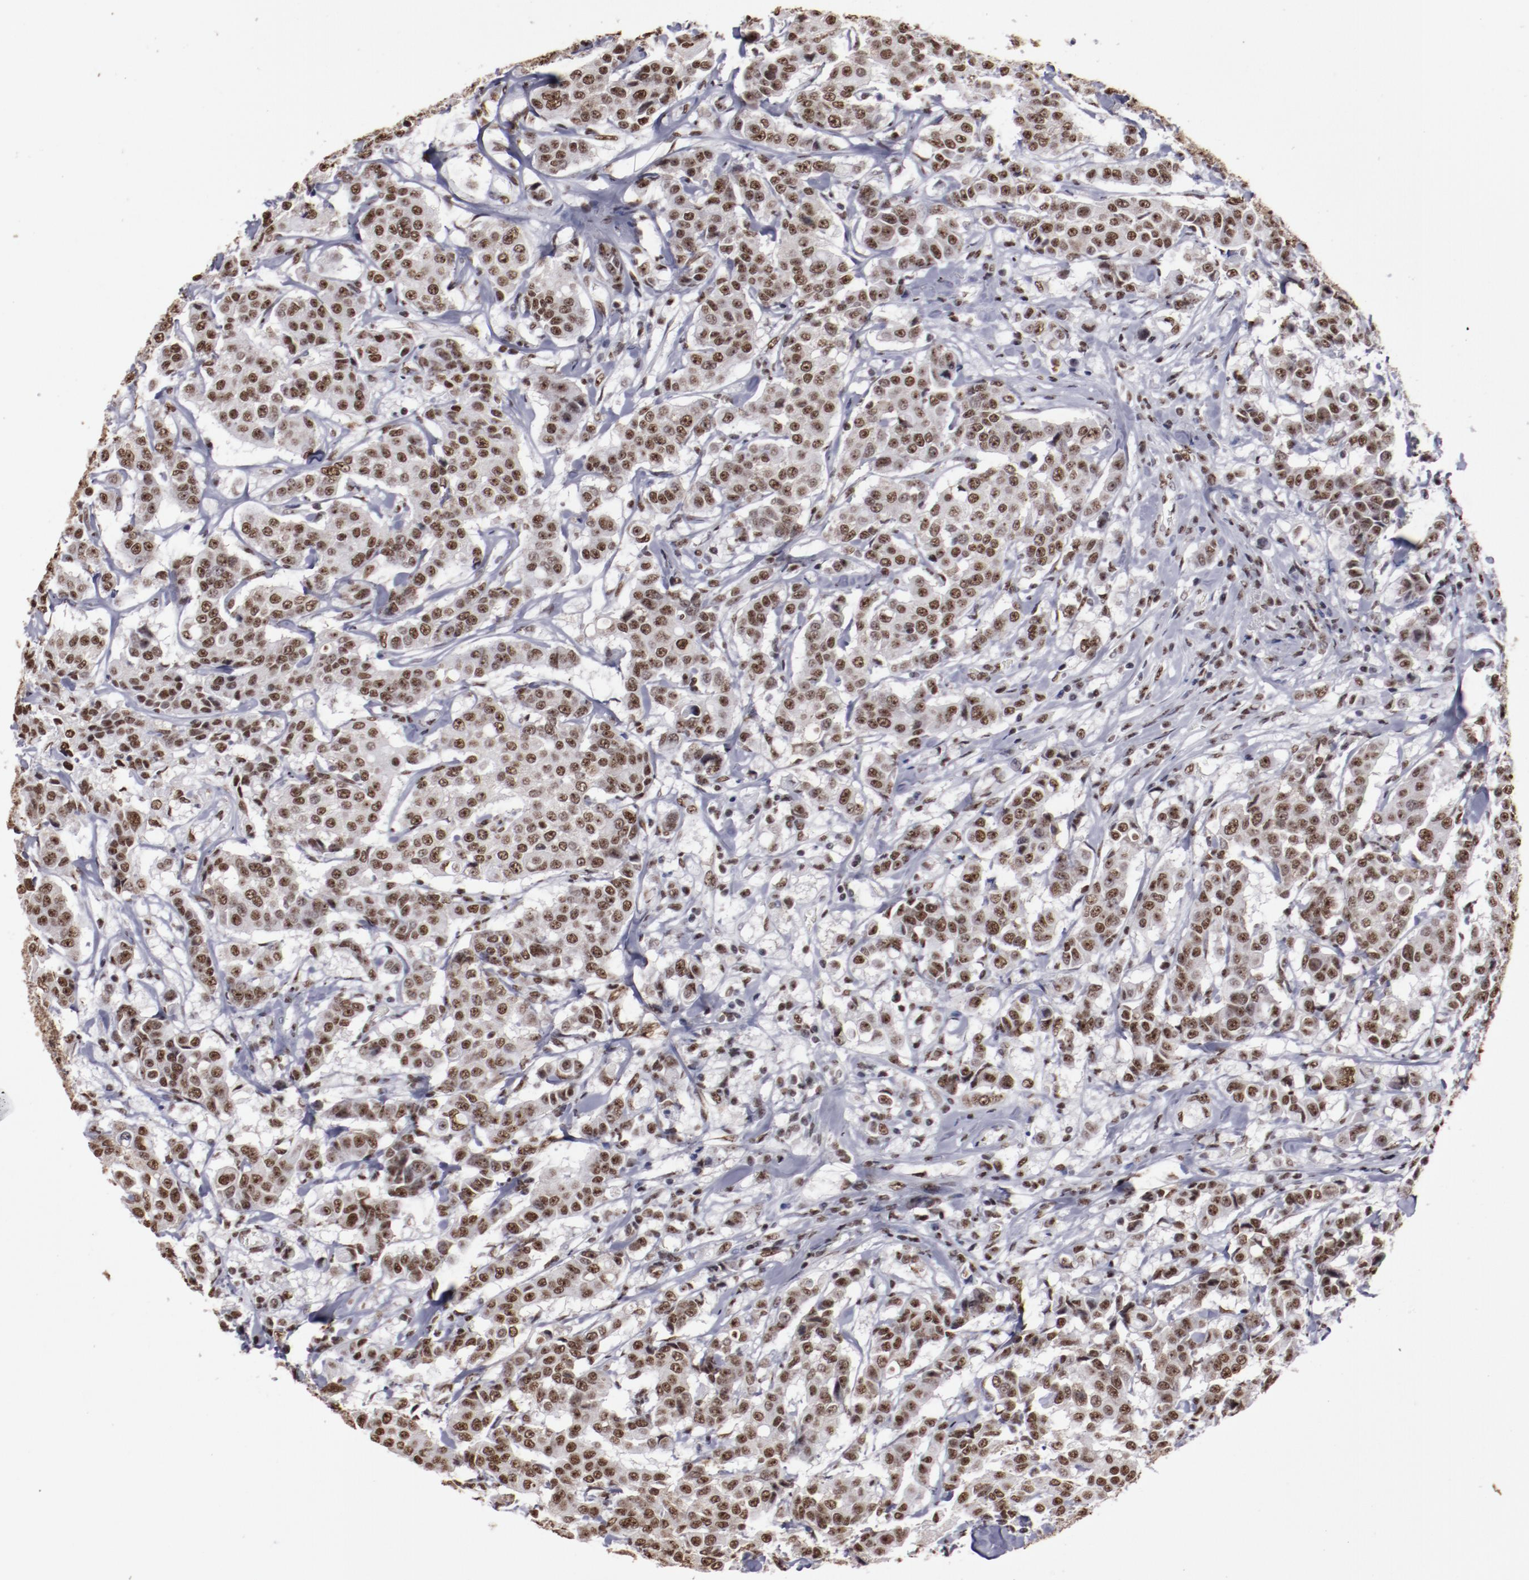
{"staining": {"intensity": "strong", "quantity": ">75%", "location": "nuclear"}, "tissue": "breast cancer", "cell_type": "Tumor cells", "image_type": "cancer", "snomed": [{"axis": "morphology", "description": "Duct carcinoma"}, {"axis": "topography", "description": "Breast"}], "caption": "A histopathology image showing strong nuclear staining in approximately >75% of tumor cells in breast cancer (infiltrating ductal carcinoma), as visualized by brown immunohistochemical staining.", "gene": "HNRNPA2B1", "patient": {"sex": "female", "age": 27}}